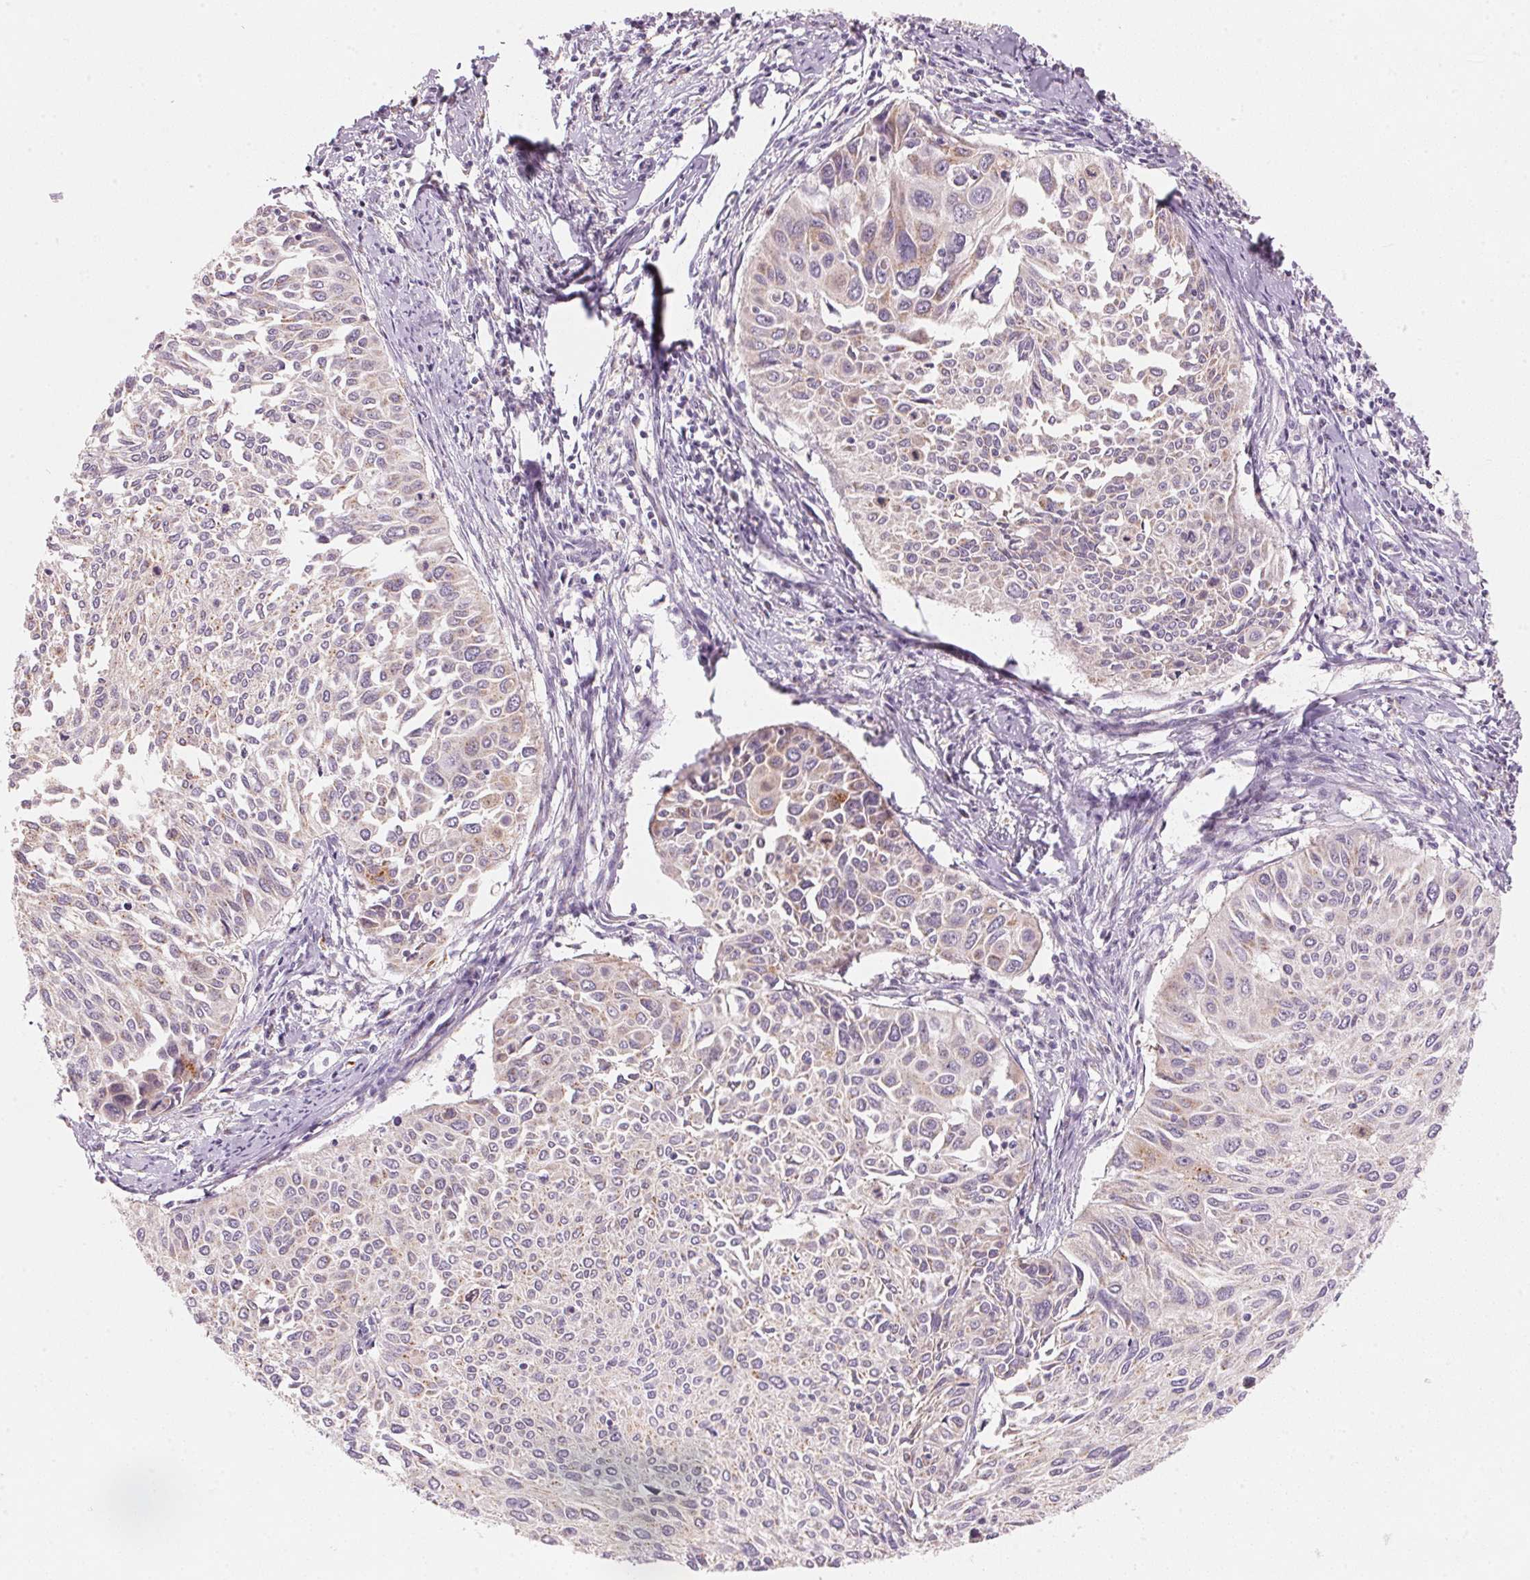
{"staining": {"intensity": "weak", "quantity": "<25%", "location": "cytoplasmic/membranous"}, "tissue": "cervical cancer", "cell_type": "Tumor cells", "image_type": "cancer", "snomed": [{"axis": "morphology", "description": "Squamous cell carcinoma, NOS"}, {"axis": "topography", "description": "Cervix"}], "caption": "Squamous cell carcinoma (cervical) was stained to show a protein in brown. There is no significant positivity in tumor cells.", "gene": "DRAM2", "patient": {"sex": "female", "age": 50}}